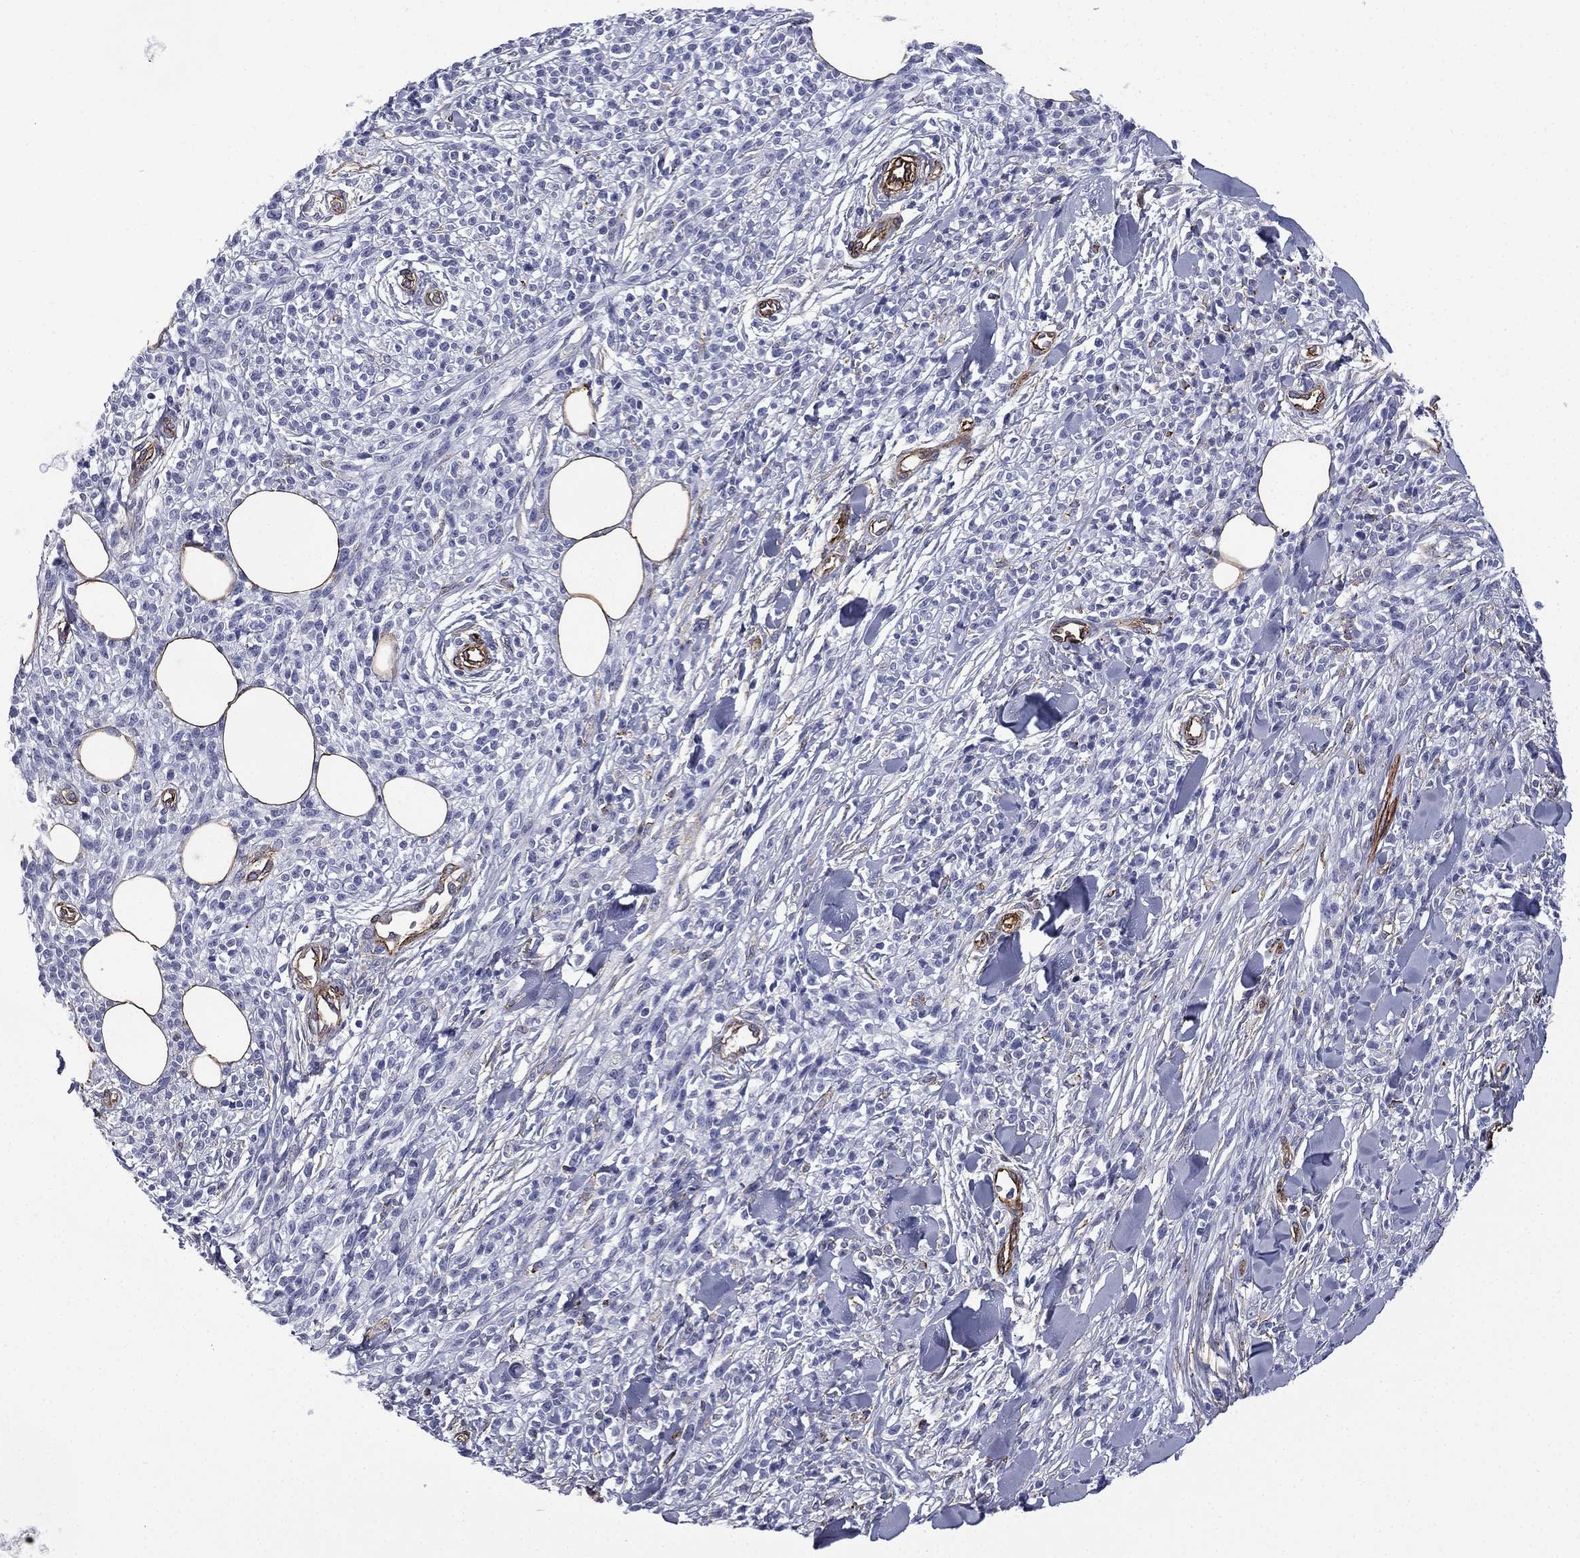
{"staining": {"intensity": "negative", "quantity": "none", "location": "none"}, "tissue": "melanoma", "cell_type": "Tumor cells", "image_type": "cancer", "snomed": [{"axis": "morphology", "description": "Malignant melanoma, NOS"}, {"axis": "topography", "description": "Skin"}, {"axis": "topography", "description": "Skin of trunk"}], "caption": "This image is of malignant melanoma stained with IHC to label a protein in brown with the nuclei are counter-stained blue. There is no expression in tumor cells.", "gene": "CAVIN3", "patient": {"sex": "male", "age": 74}}